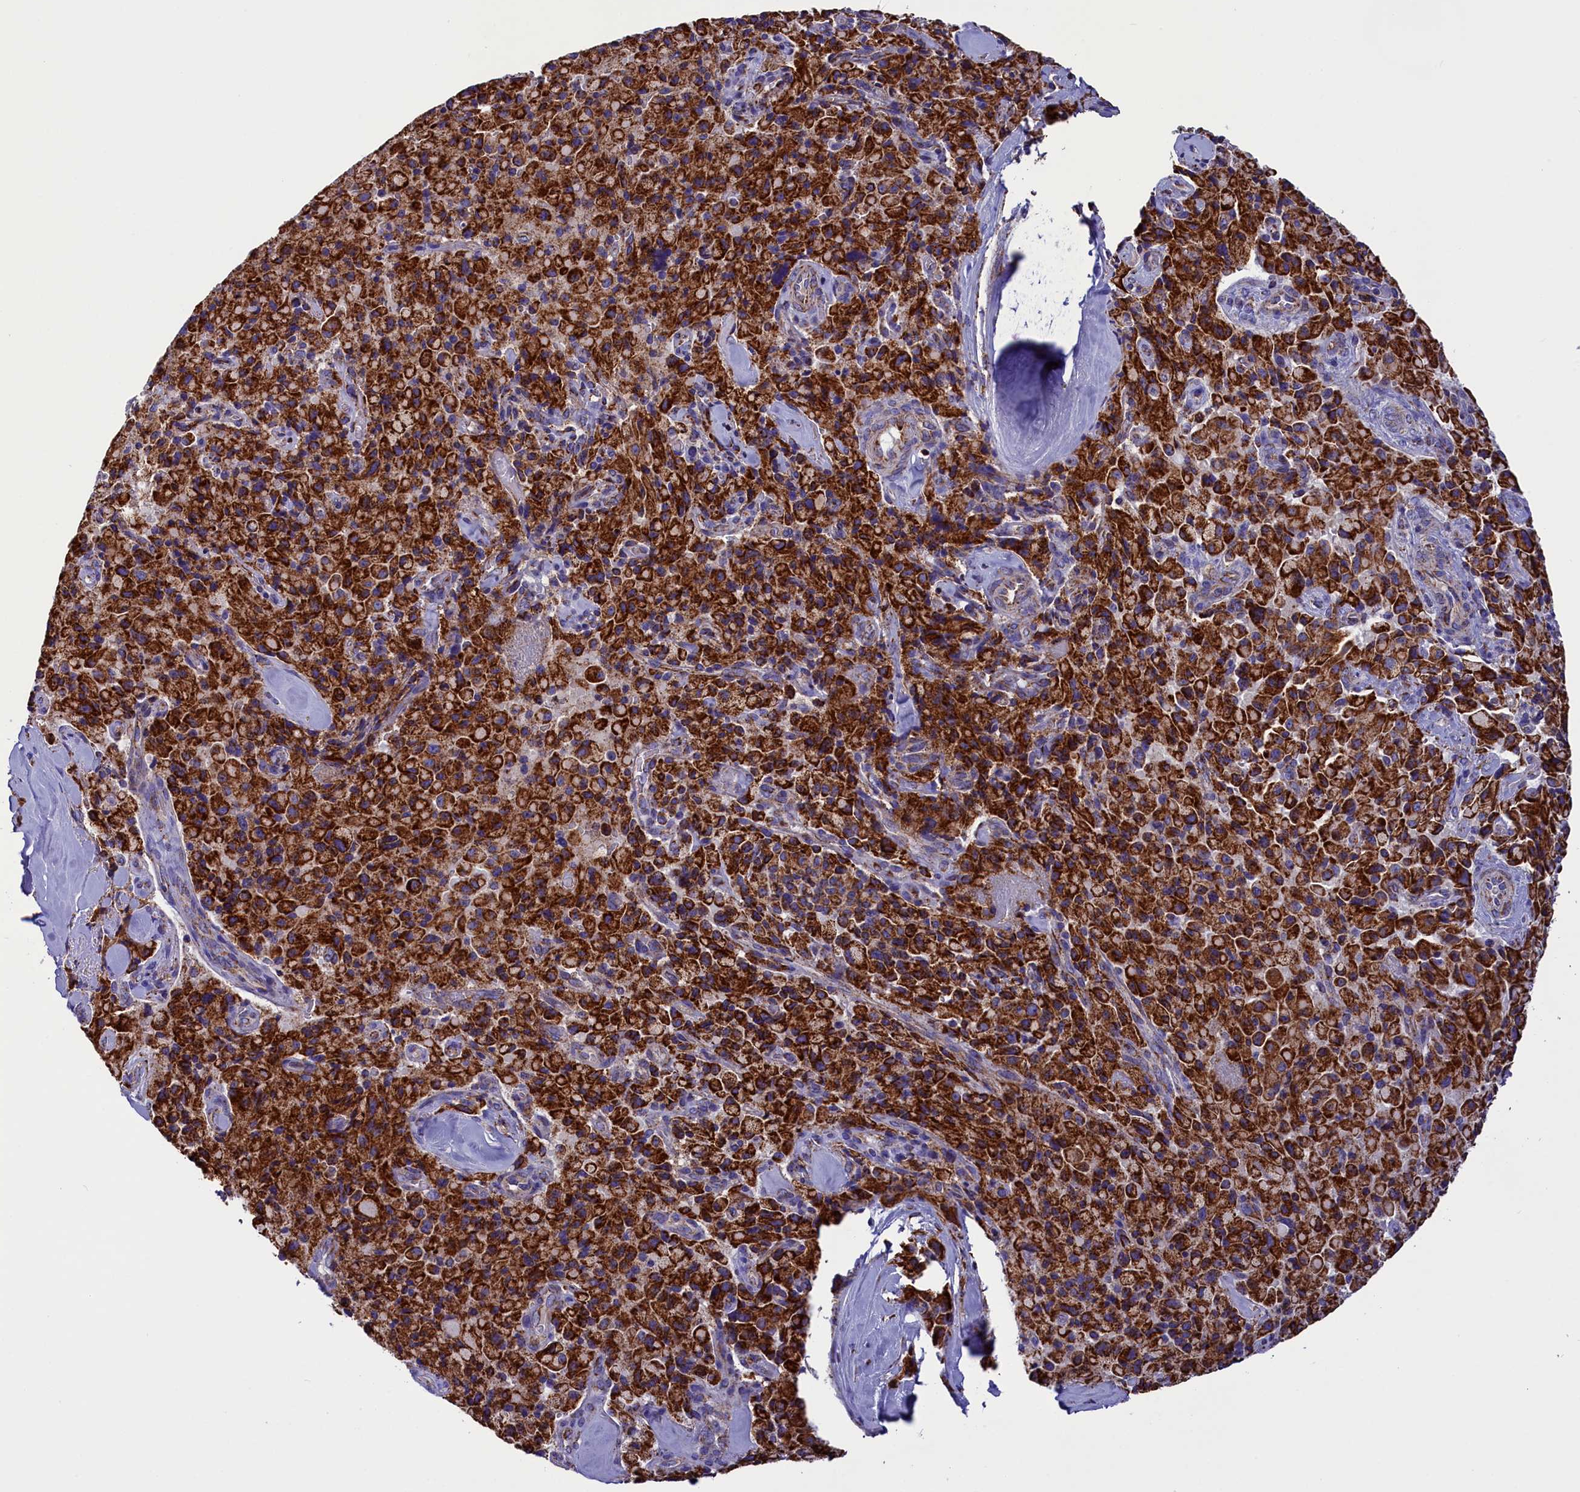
{"staining": {"intensity": "strong", "quantity": ">75%", "location": "cytoplasmic/membranous"}, "tissue": "pancreatic cancer", "cell_type": "Tumor cells", "image_type": "cancer", "snomed": [{"axis": "morphology", "description": "Adenocarcinoma, NOS"}, {"axis": "topography", "description": "Pancreas"}], "caption": "Immunohistochemical staining of pancreatic adenocarcinoma exhibits high levels of strong cytoplasmic/membranous protein expression in about >75% of tumor cells.", "gene": "SLC39A3", "patient": {"sex": "male", "age": 65}}